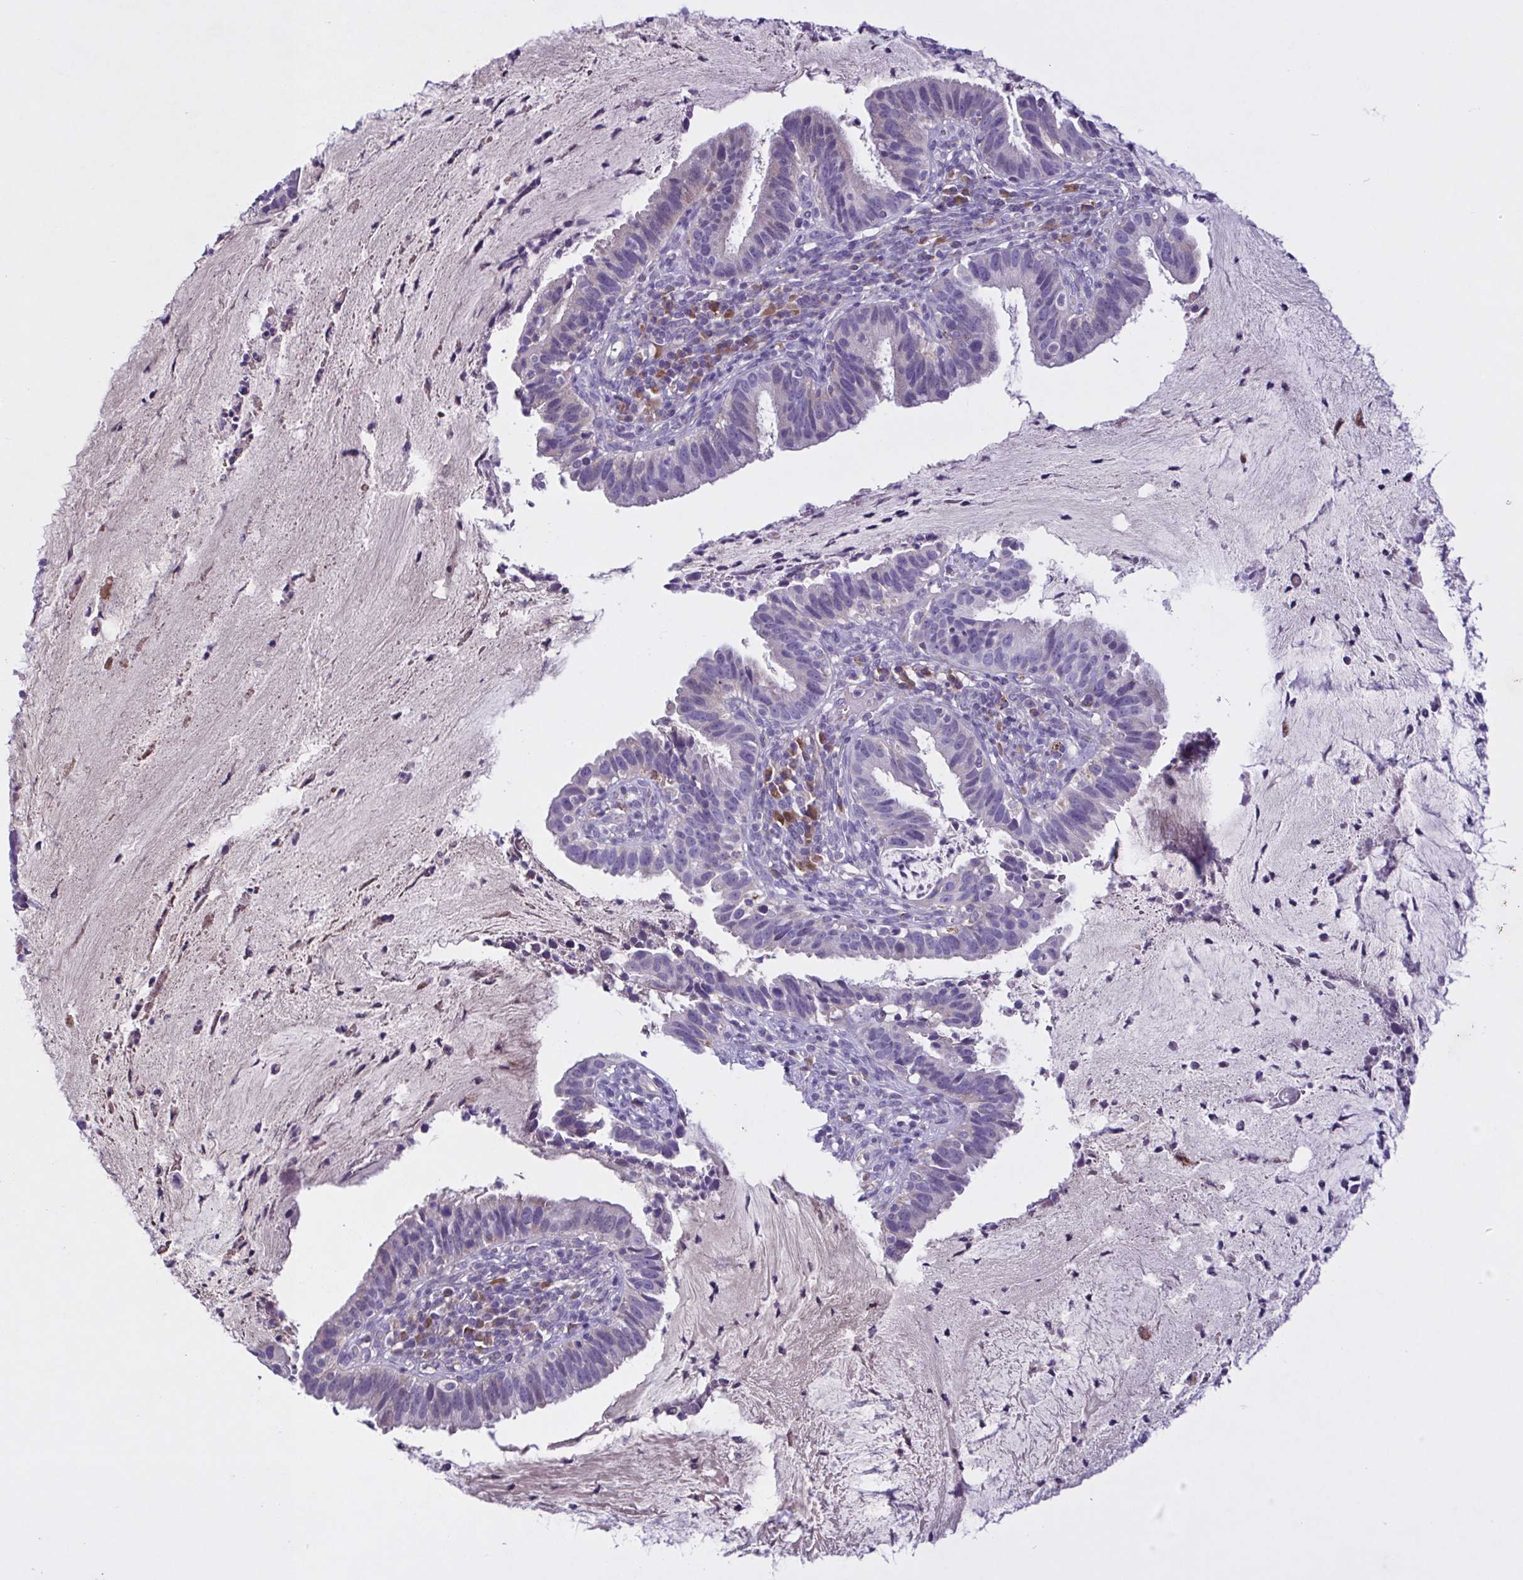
{"staining": {"intensity": "negative", "quantity": "none", "location": "none"}, "tissue": "cervical cancer", "cell_type": "Tumor cells", "image_type": "cancer", "snomed": [{"axis": "morphology", "description": "Adenocarcinoma, NOS"}, {"axis": "topography", "description": "Cervix"}], "caption": "This image is of cervical cancer stained with immunohistochemistry to label a protein in brown with the nuclei are counter-stained blue. There is no staining in tumor cells. (Stains: DAB (3,3'-diaminobenzidine) immunohistochemistry with hematoxylin counter stain, Microscopy: brightfield microscopy at high magnification).", "gene": "F13B", "patient": {"sex": "female", "age": 34}}